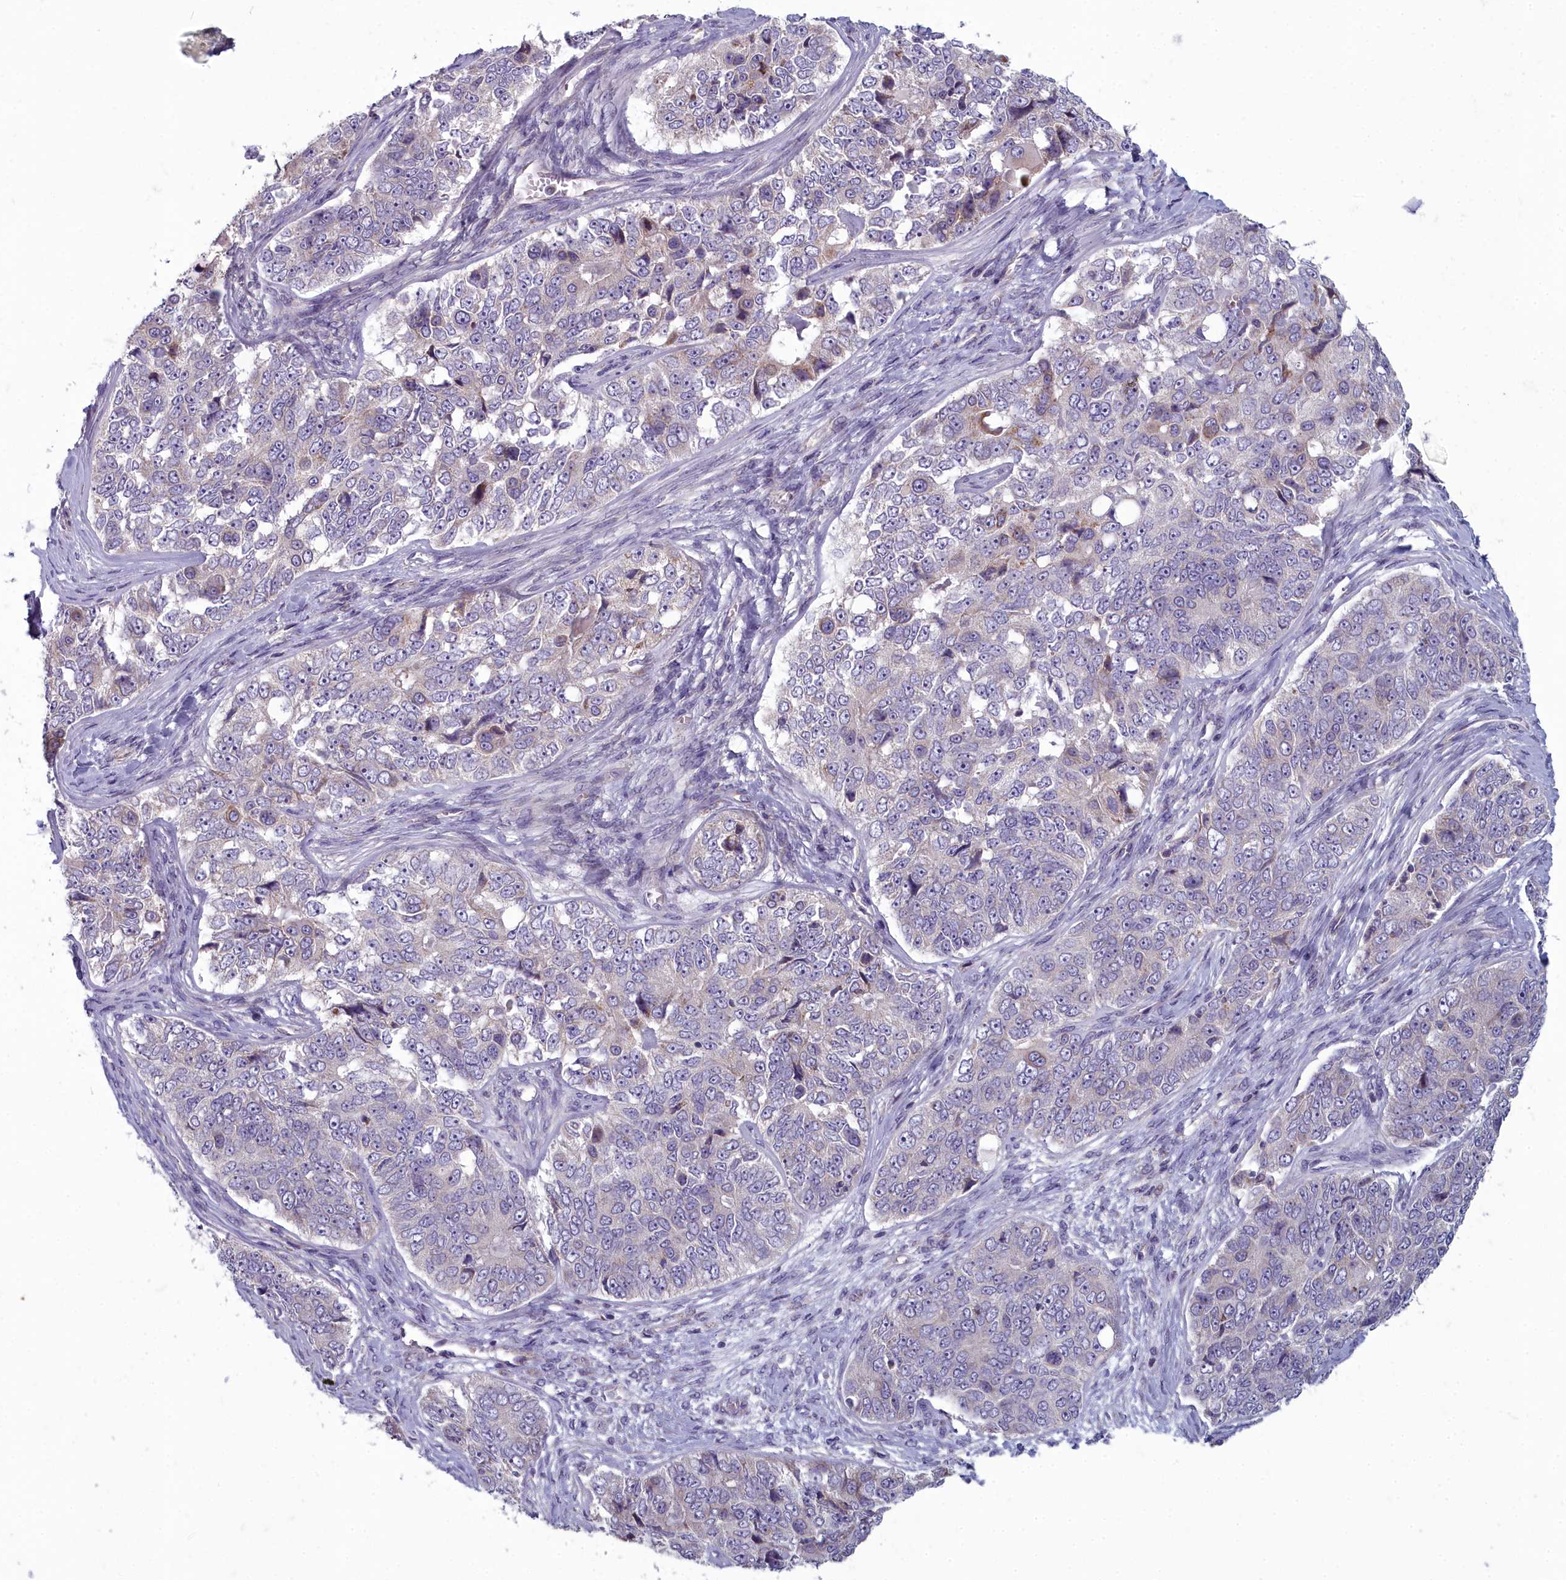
{"staining": {"intensity": "weak", "quantity": "<25%", "location": "cytoplasmic/membranous"}, "tissue": "ovarian cancer", "cell_type": "Tumor cells", "image_type": "cancer", "snomed": [{"axis": "morphology", "description": "Carcinoma, endometroid"}, {"axis": "topography", "description": "Ovary"}], "caption": "High power microscopy image of an immunohistochemistry (IHC) image of ovarian cancer (endometroid carcinoma), revealing no significant positivity in tumor cells.", "gene": "INSYN2A", "patient": {"sex": "female", "age": 51}}